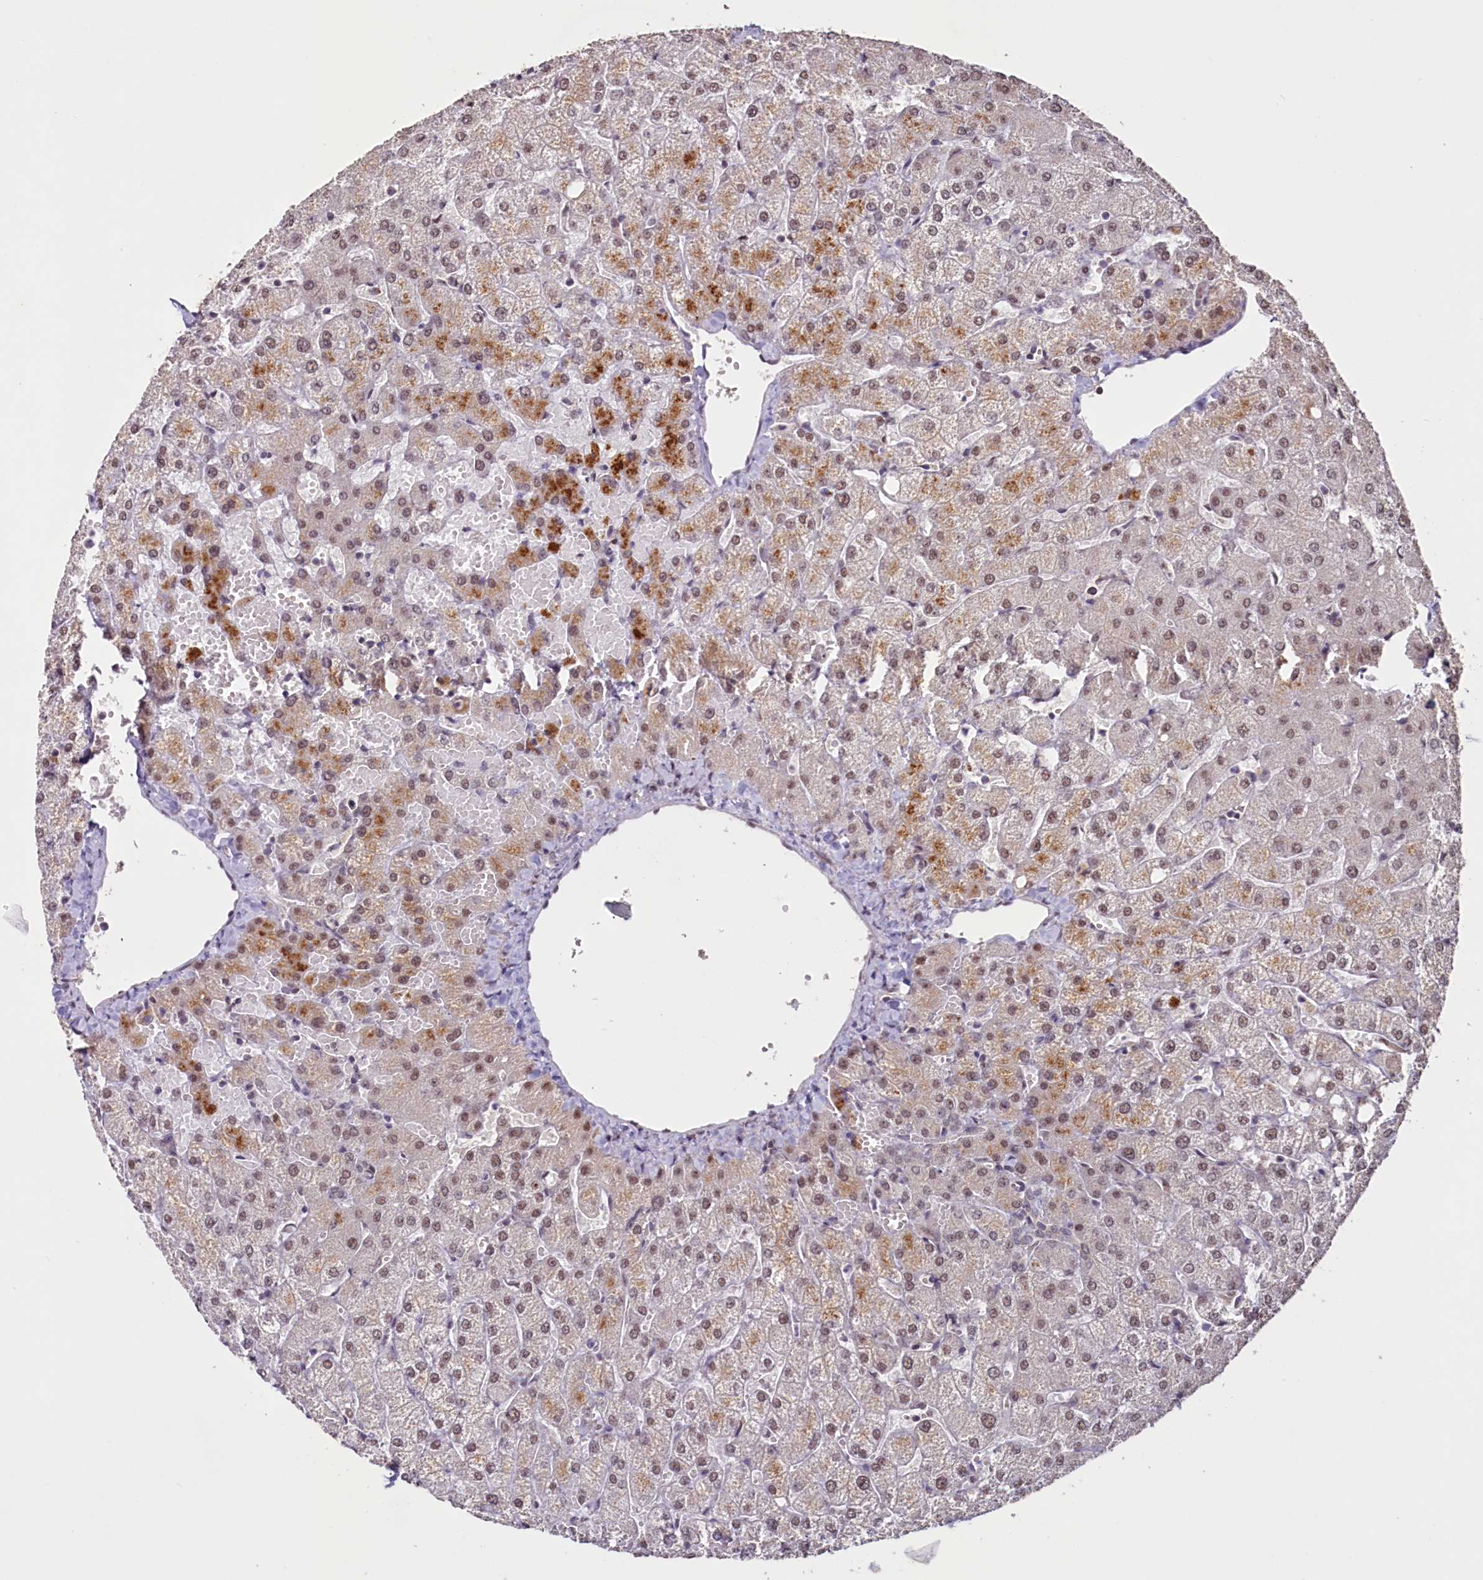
{"staining": {"intensity": "weak", "quantity": "25%-75%", "location": "nuclear"}, "tissue": "liver", "cell_type": "Cholangiocytes", "image_type": "normal", "snomed": [{"axis": "morphology", "description": "Normal tissue, NOS"}, {"axis": "topography", "description": "Liver"}], "caption": "Weak nuclear positivity is present in approximately 25%-75% of cholangiocytes in benign liver.", "gene": "PDE6D", "patient": {"sex": "female", "age": 54}}